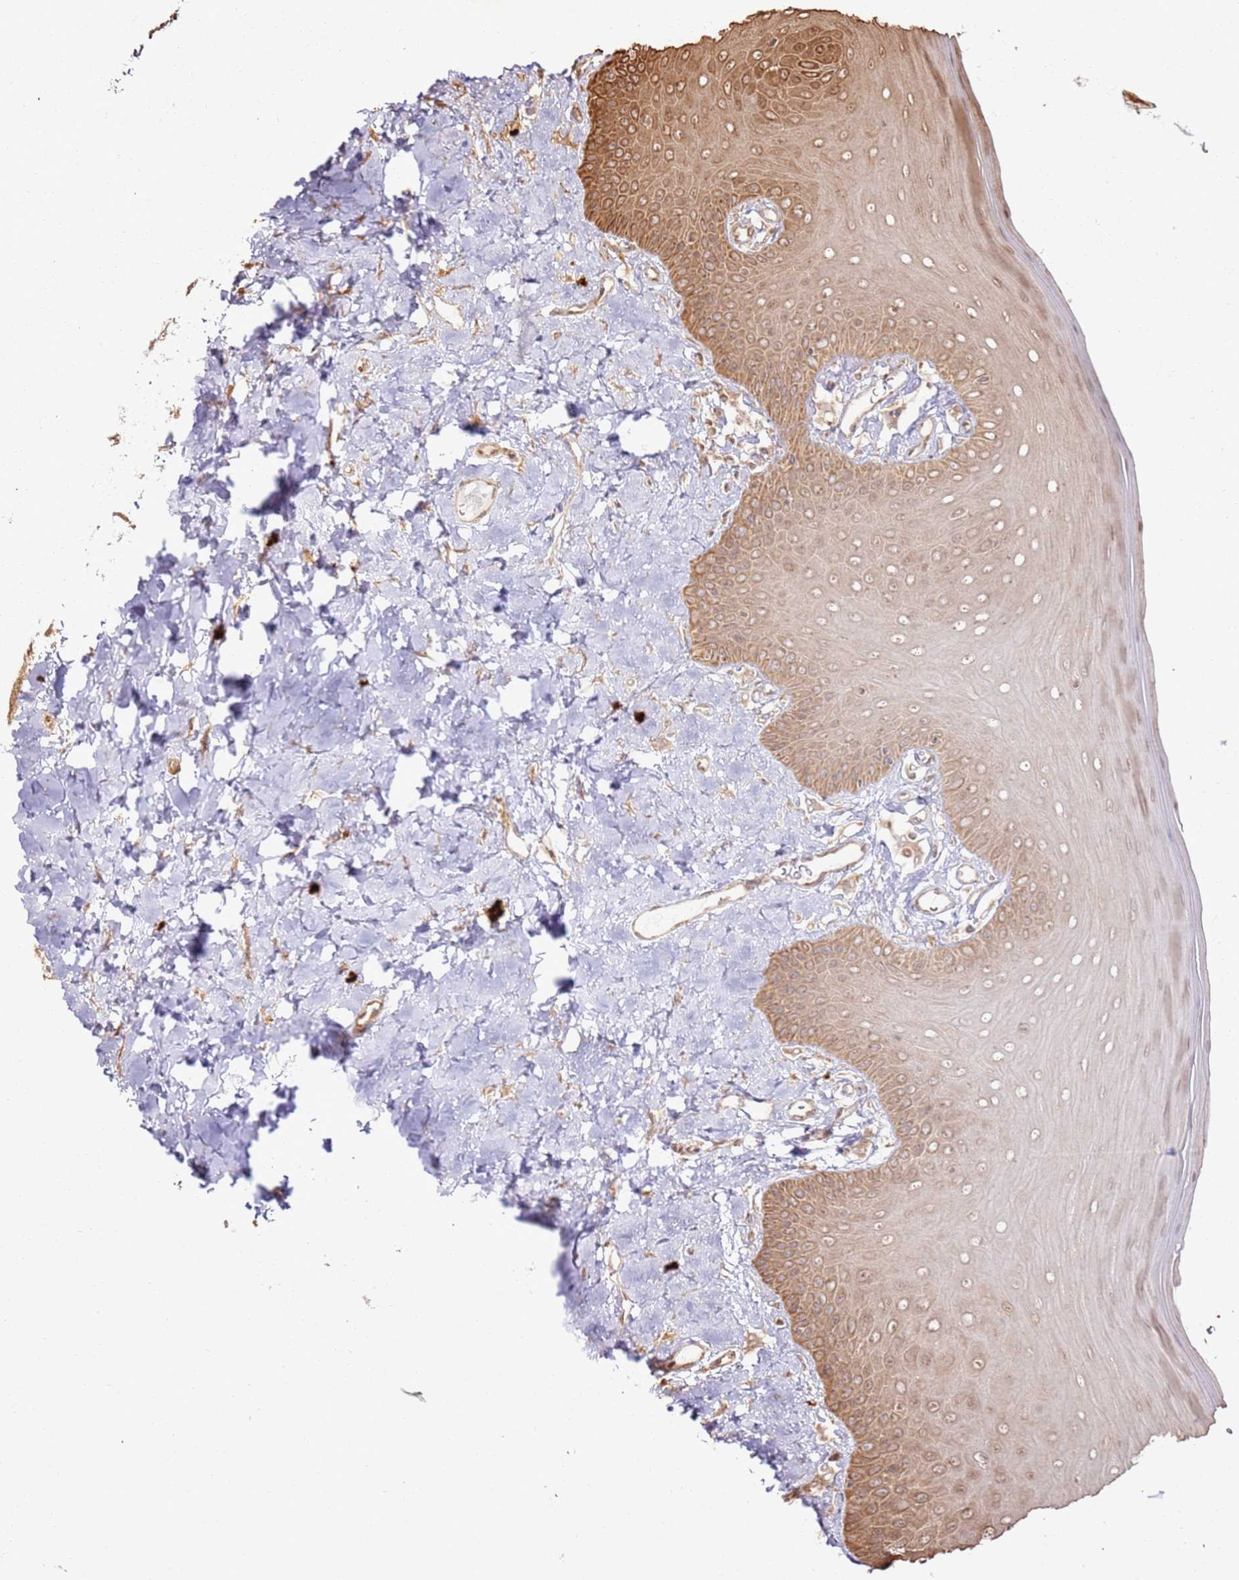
{"staining": {"intensity": "moderate", "quantity": "25%-75%", "location": "cytoplasmic/membranous,nuclear"}, "tissue": "oral mucosa", "cell_type": "Squamous epithelial cells", "image_type": "normal", "snomed": [{"axis": "morphology", "description": "Normal tissue, NOS"}, {"axis": "topography", "description": "Oral tissue"}], "caption": "Immunohistochemistry (IHC) staining of unremarkable oral mucosa, which displays medium levels of moderate cytoplasmic/membranous,nuclear expression in approximately 25%-75% of squamous epithelial cells indicating moderate cytoplasmic/membranous,nuclear protein expression. The staining was performed using DAB (brown) for protein detection and nuclei were counterstained in hematoxylin (blue).", "gene": "TBC1D13", "patient": {"sex": "male", "age": 74}}